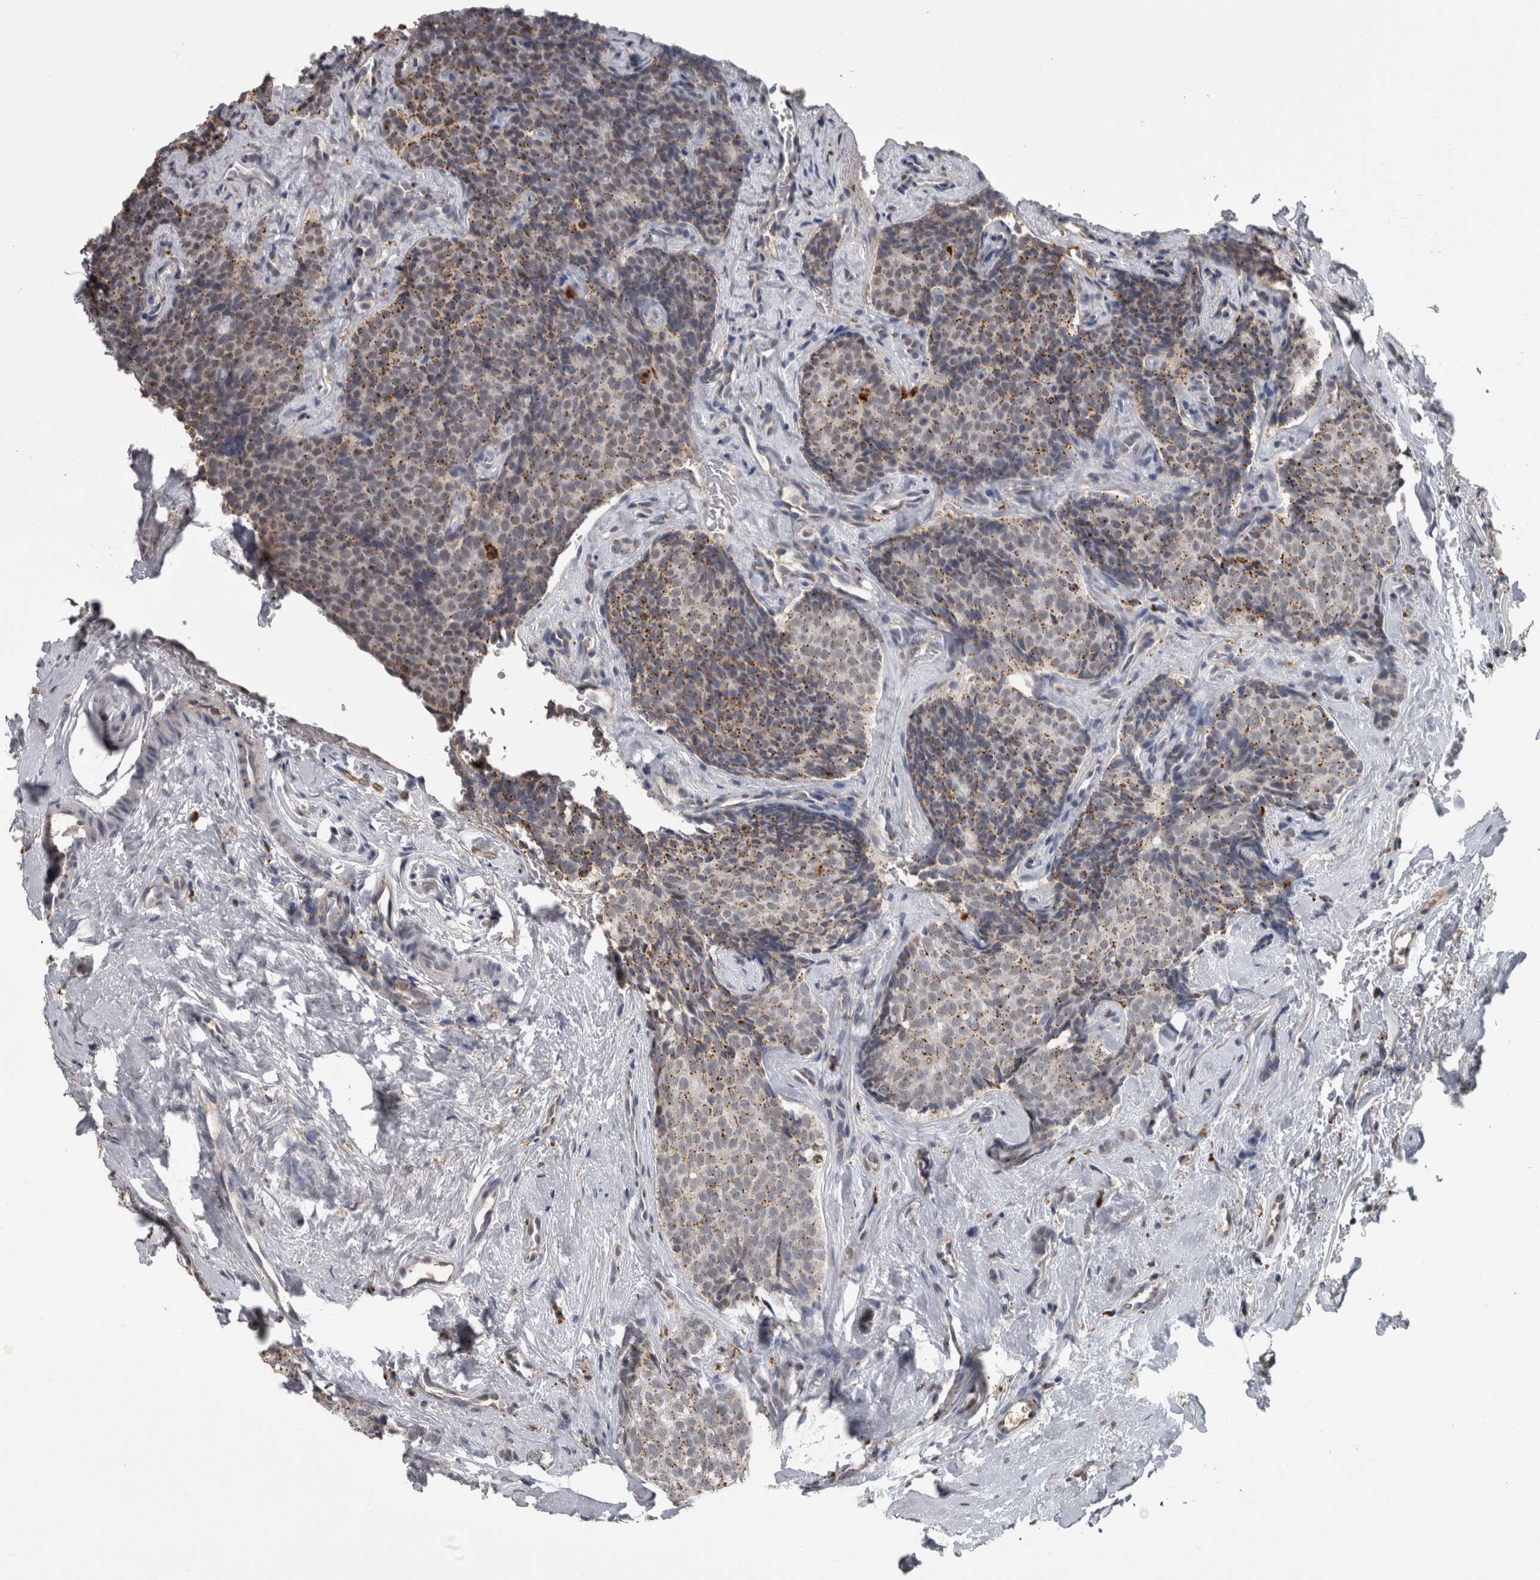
{"staining": {"intensity": "moderate", "quantity": "25%-75%", "location": "cytoplasmic/membranous"}, "tissue": "breast cancer", "cell_type": "Tumor cells", "image_type": "cancer", "snomed": [{"axis": "morphology", "description": "Lobular carcinoma"}, {"axis": "topography", "description": "Skin"}, {"axis": "topography", "description": "Breast"}], "caption": "Approximately 25%-75% of tumor cells in human breast lobular carcinoma exhibit moderate cytoplasmic/membranous protein staining as visualized by brown immunohistochemical staining.", "gene": "NAAA", "patient": {"sex": "female", "age": 46}}